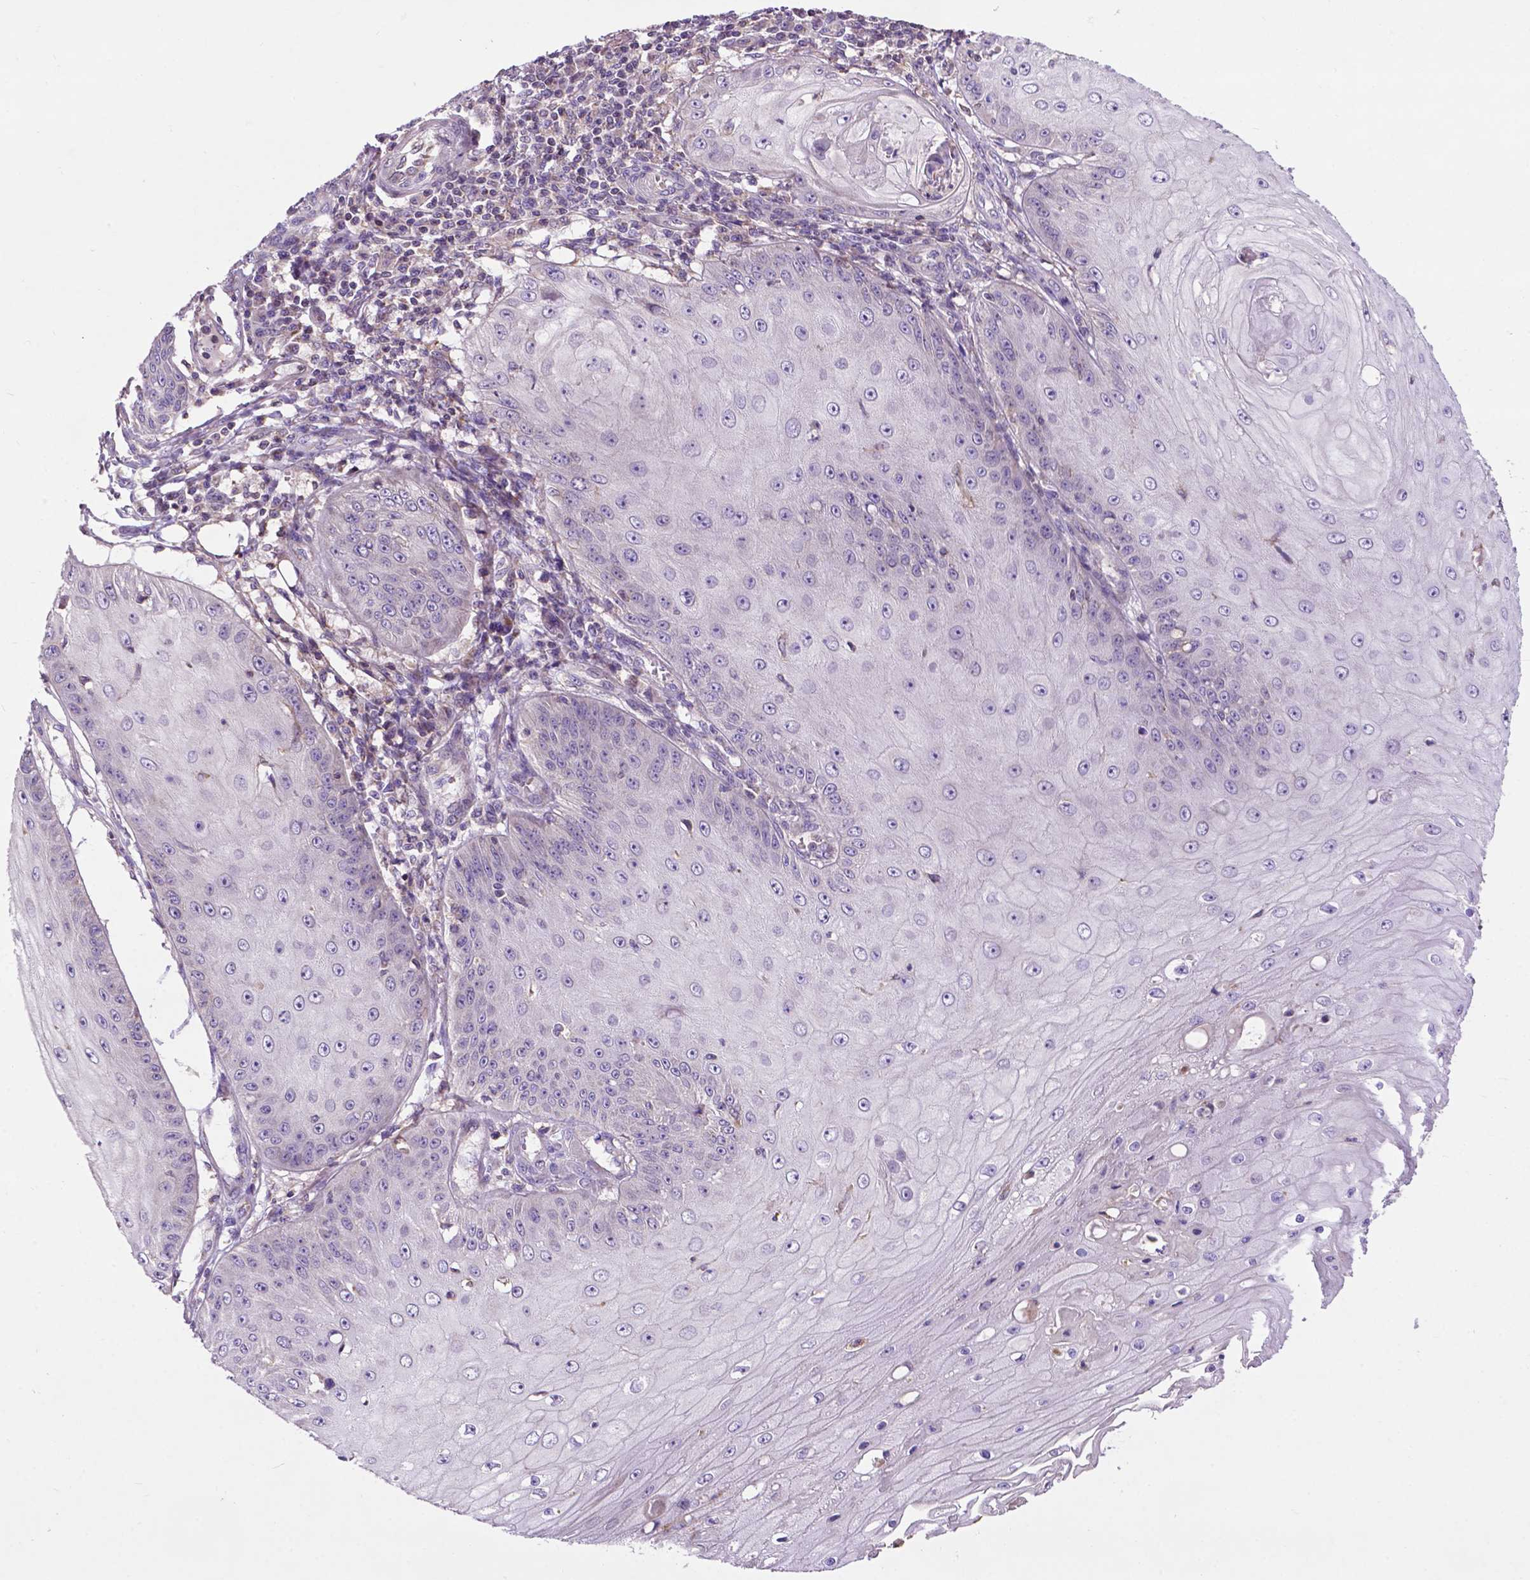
{"staining": {"intensity": "negative", "quantity": "none", "location": "none"}, "tissue": "skin cancer", "cell_type": "Tumor cells", "image_type": "cancer", "snomed": [{"axis": "morphology", "description": "Squamous cell carcinoma, NOS"}, {"axis": "topography", "description": "Skin"}], "caption": "Tumor cells are negative for protein expression in human skin cancer (squamous cell carcinoma). (DAB (3,3'-diaminobenzidine) immunohistochemistry with hematoxylin counter stain).", "gene": "SPNS2", "patient": {"sex": "male", "age": 70}}